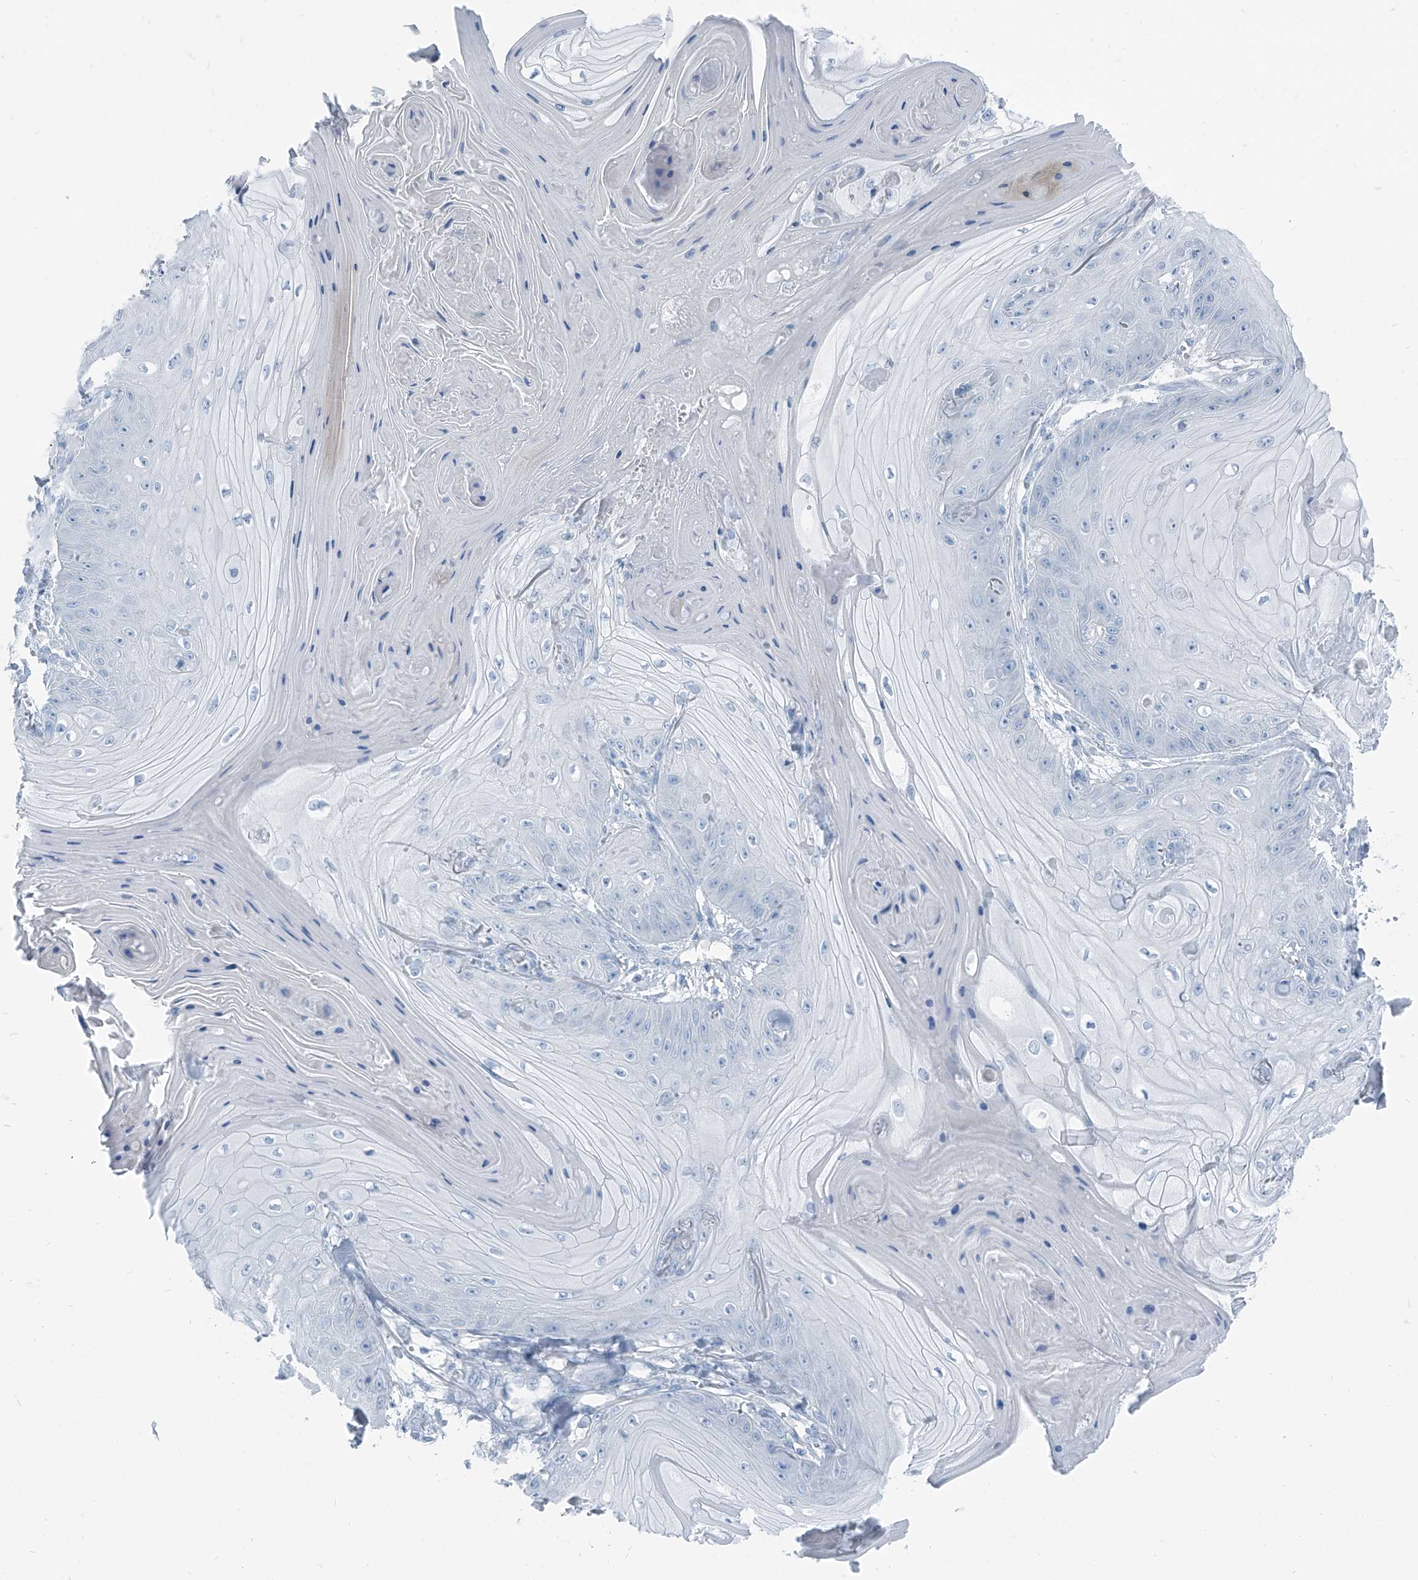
{"staining": {"intensity": "negative", "quantity": "none", "location": "none"}, "tissue": "skin cancer", "cell_type": "Tumor cells", "image_type": "cancer", "snomed": [{"axis": "morphology", "description": "Squamous cell carcinoma, NOS"}, {"axis": "topography", "description": "Skin"}], "caption": "IHC photomicrograph of neoplastic tissue: human squamous cell carcinoma (skin) stained with DAB reveals no significant protein expression in tumor cells. (Stains: DAB immunohistochemistry with hematoxylin counter stain, Microscopy: brightfield microscopy at high magnification).", "gene": "RGN", "patient": {"sex": "male", "age": 74}}